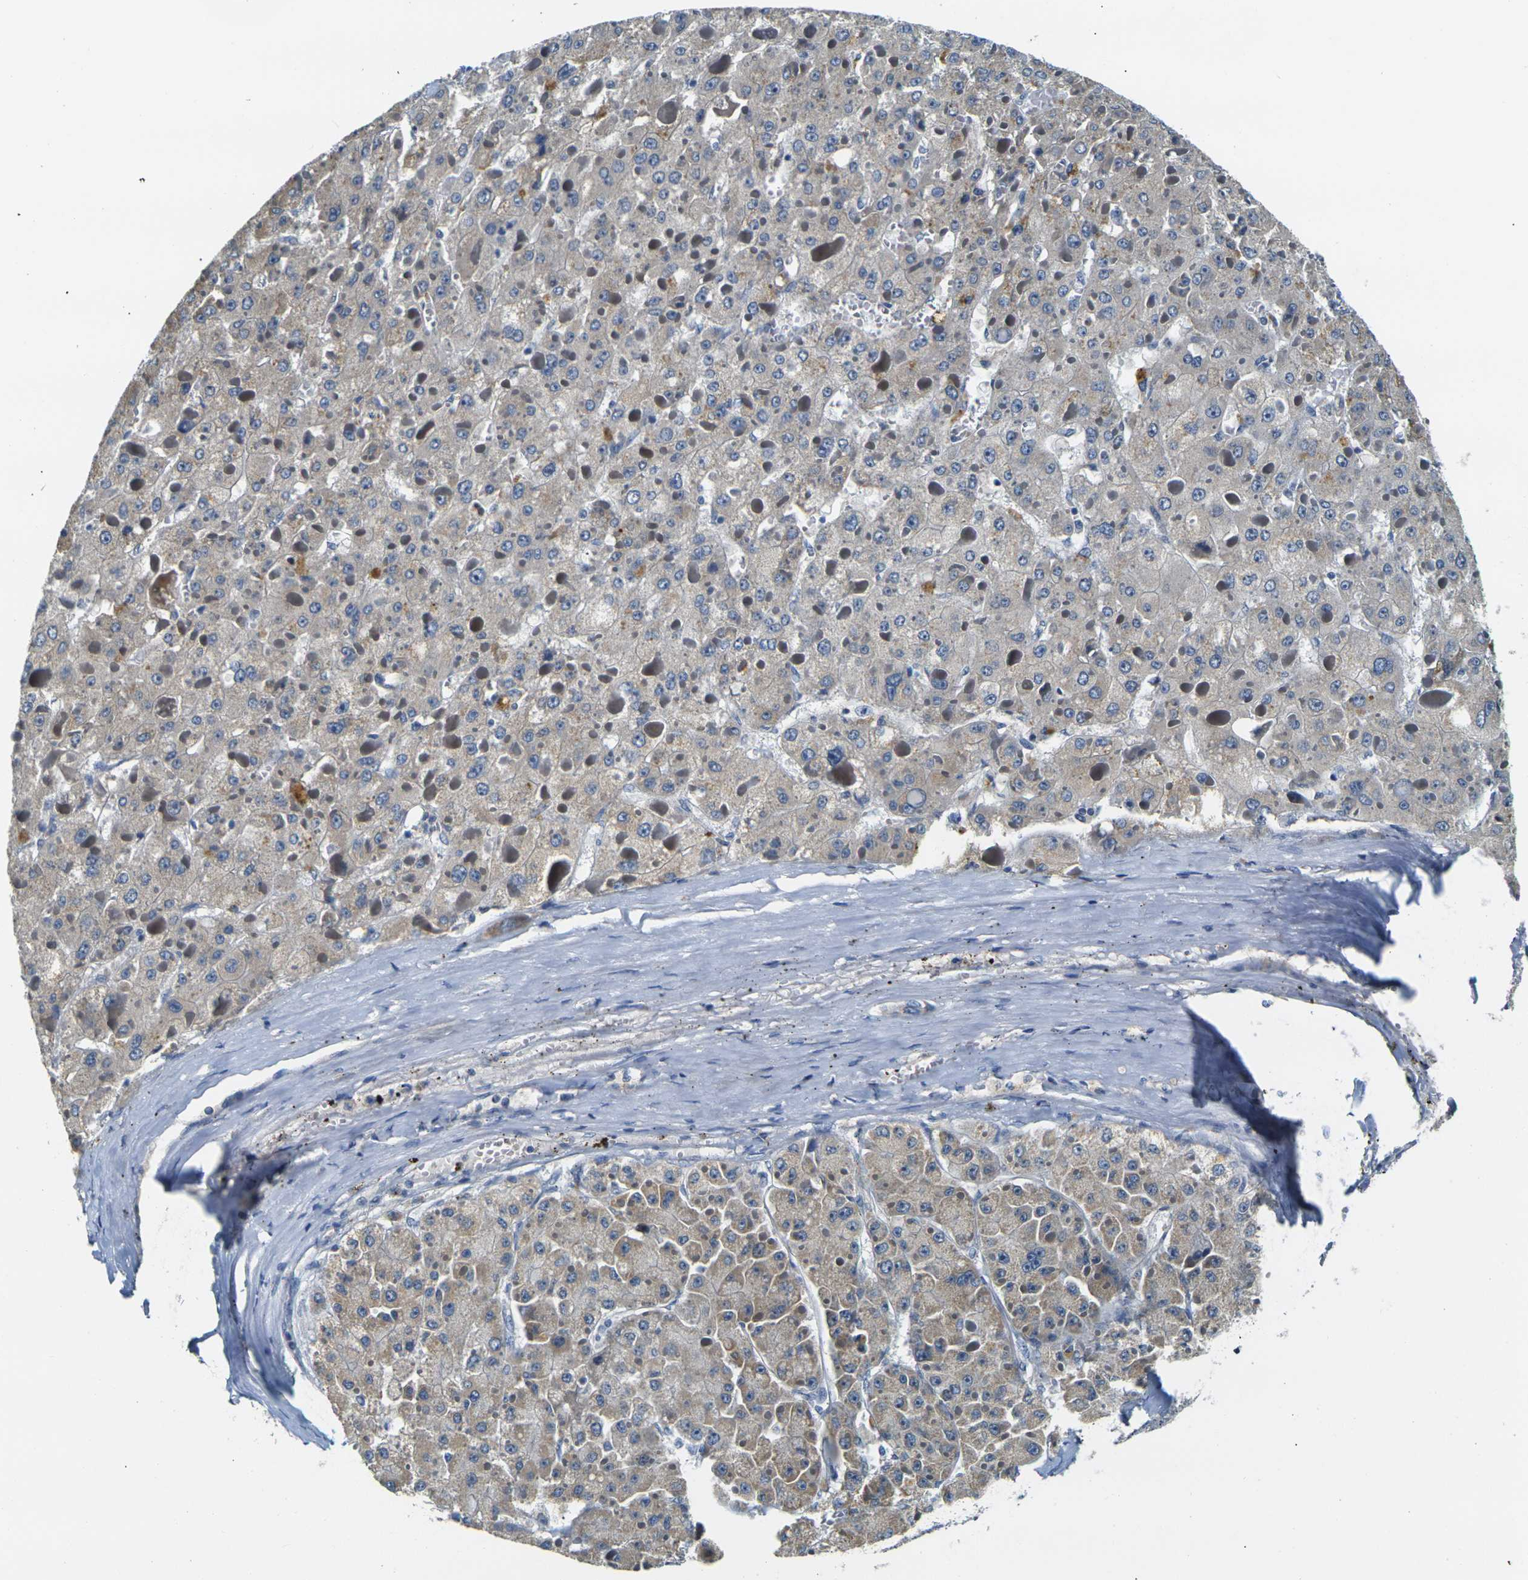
{"staining": {"intensity": "moderate", "quantity": "<25%", "location": "cytoplasmic/membranous"}, "tissue": "liver cancer", "cell_type": "Tumor cells", "image_type": "cancer", "snomed": [{"axis": "morphology", "description": "Carcinoma, Hepatocellular, NOS"}, {"axis": "topography", "description": "Liver"}], "caption": "This is a micrograph of immunohistochemistry staining of liver cancer (hepatocellular carcinoma), which shows moderate expression in the cytoplasmic/membranous of tumor cells.", "gene": "SHISAL2B", "patient": {"sex": "female", "age": 73}}